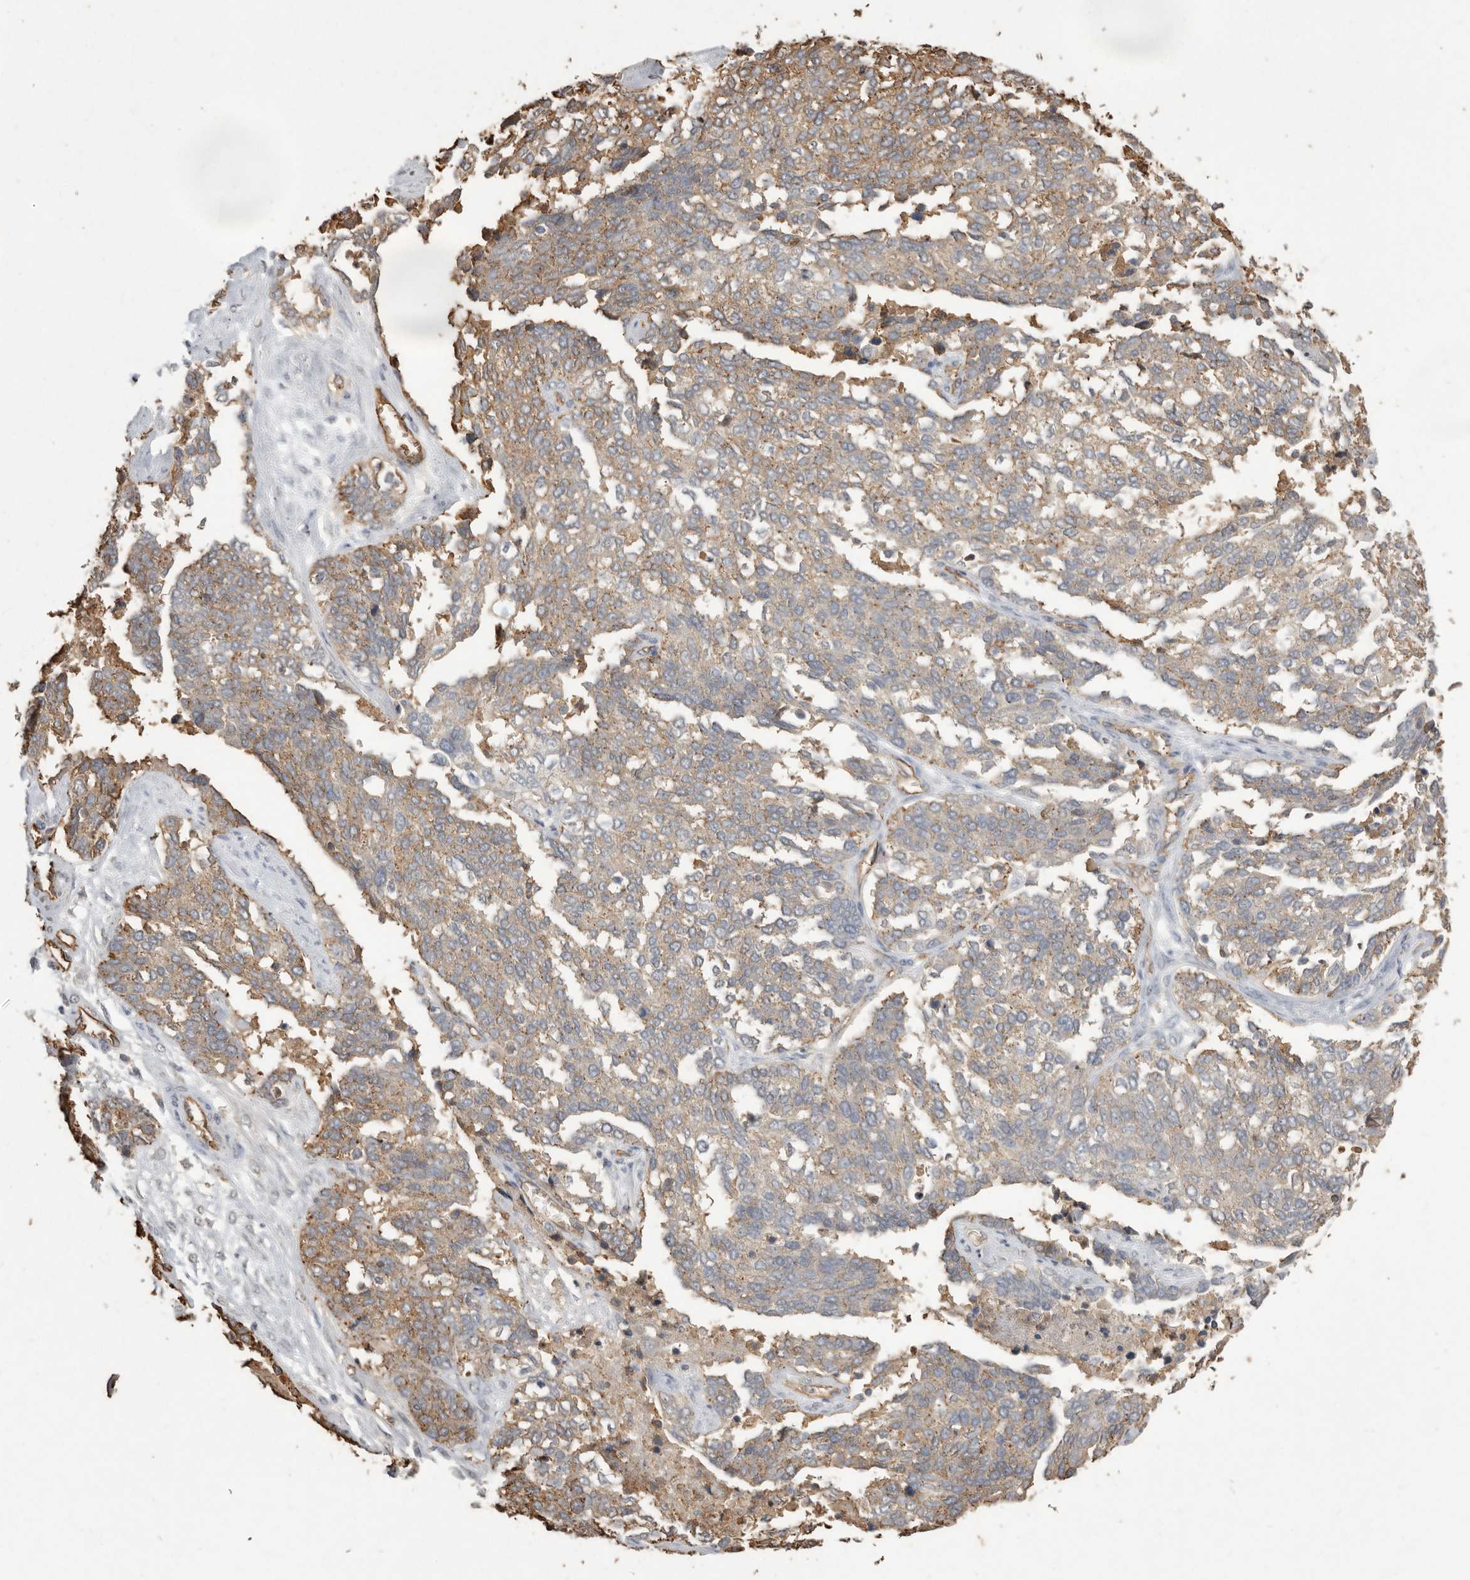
{"staining": {"intensity": "weak", "quantity": "25%-75%", "location": "cytoplasmic/membranous"}, "tissue": "ovarian cancer", "cell_type": "Tumor cells", "image_type": "cancer", "snomed": [{"axis": "morphology", "description": "Cystadenocarcinoma, serous, NOS"}, {"axis": "topography", "description": "Ovary"}], "caption": "IHC staining of ovarian serous cystadenocarcinoma, which demonstrates low levels of weak cytoplasmic/membranous positivity in about 25%-75% of tumor cells indicating weak cytoplasmic/membranous protein staining. The staining was performed using DAB (3,3'-diaminobenzidine) (brown) for protein detection and nuclei were counterstained in hematoxylin (blue).", "gene": "IL27", "patient": {"sex": "female", "age": 44}}